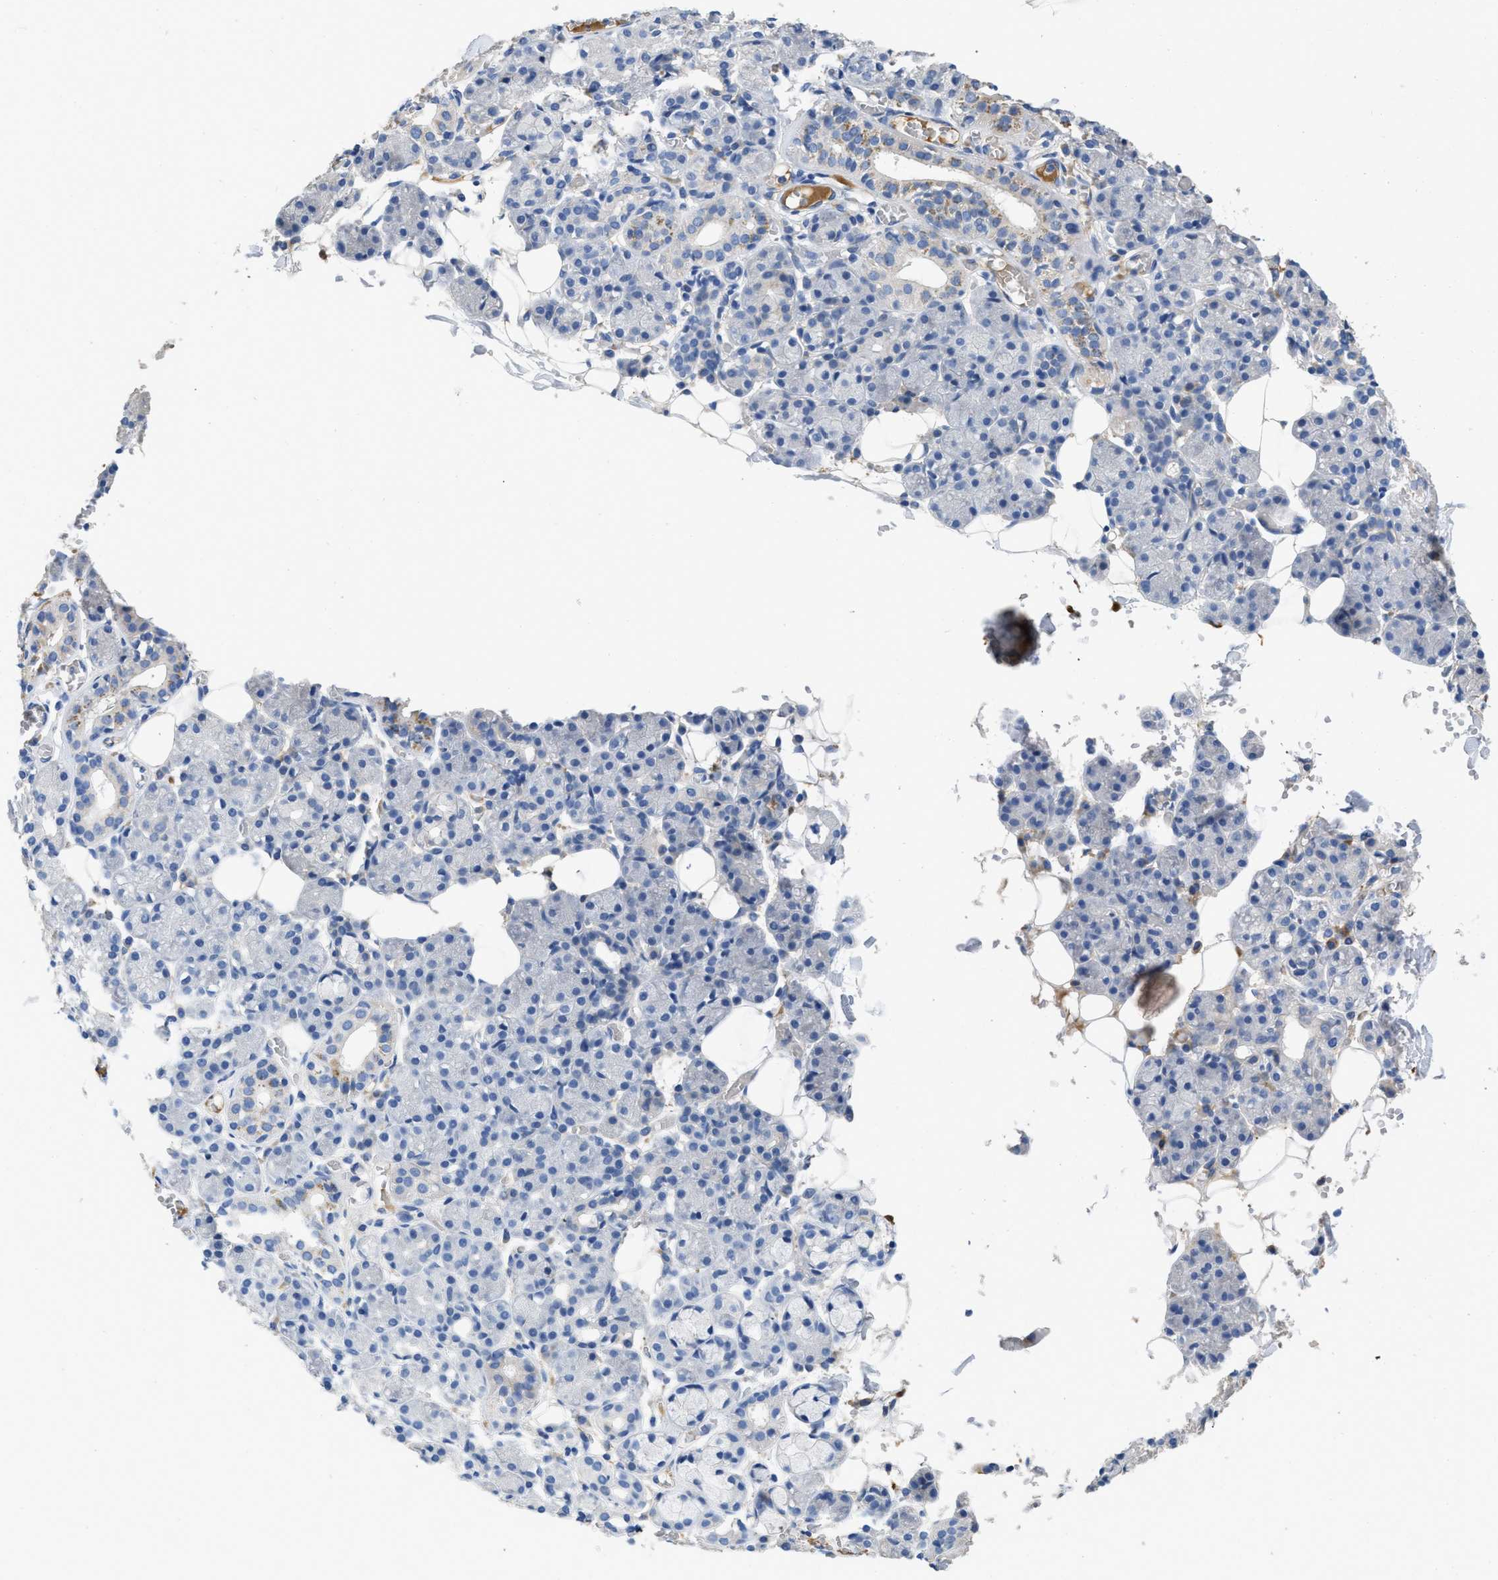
{"staining": {"intensity": "negative", "quantity": "none", "location": "none"}, "tissue": "salivary gland", "cell_type": "Glandular cells", "image_type": "normal", "snomed": [{"axis": "morphology", "description": "Normal tissue, NOS"}, {"axis": "topography", "description": "Salivary gland"}], "caption": "Immunohistochemistry (IHC) image of benign salivary gland: human salivary gland stained with DAB displays no significant protein positivity in glandular cells. (DAB (3,3'-diaminobenzidine) immunohistochemistry (IHC) with hematoxylin counter stain).", "gene": "C1S", "patient": {"sex": "male", "age": 63}}